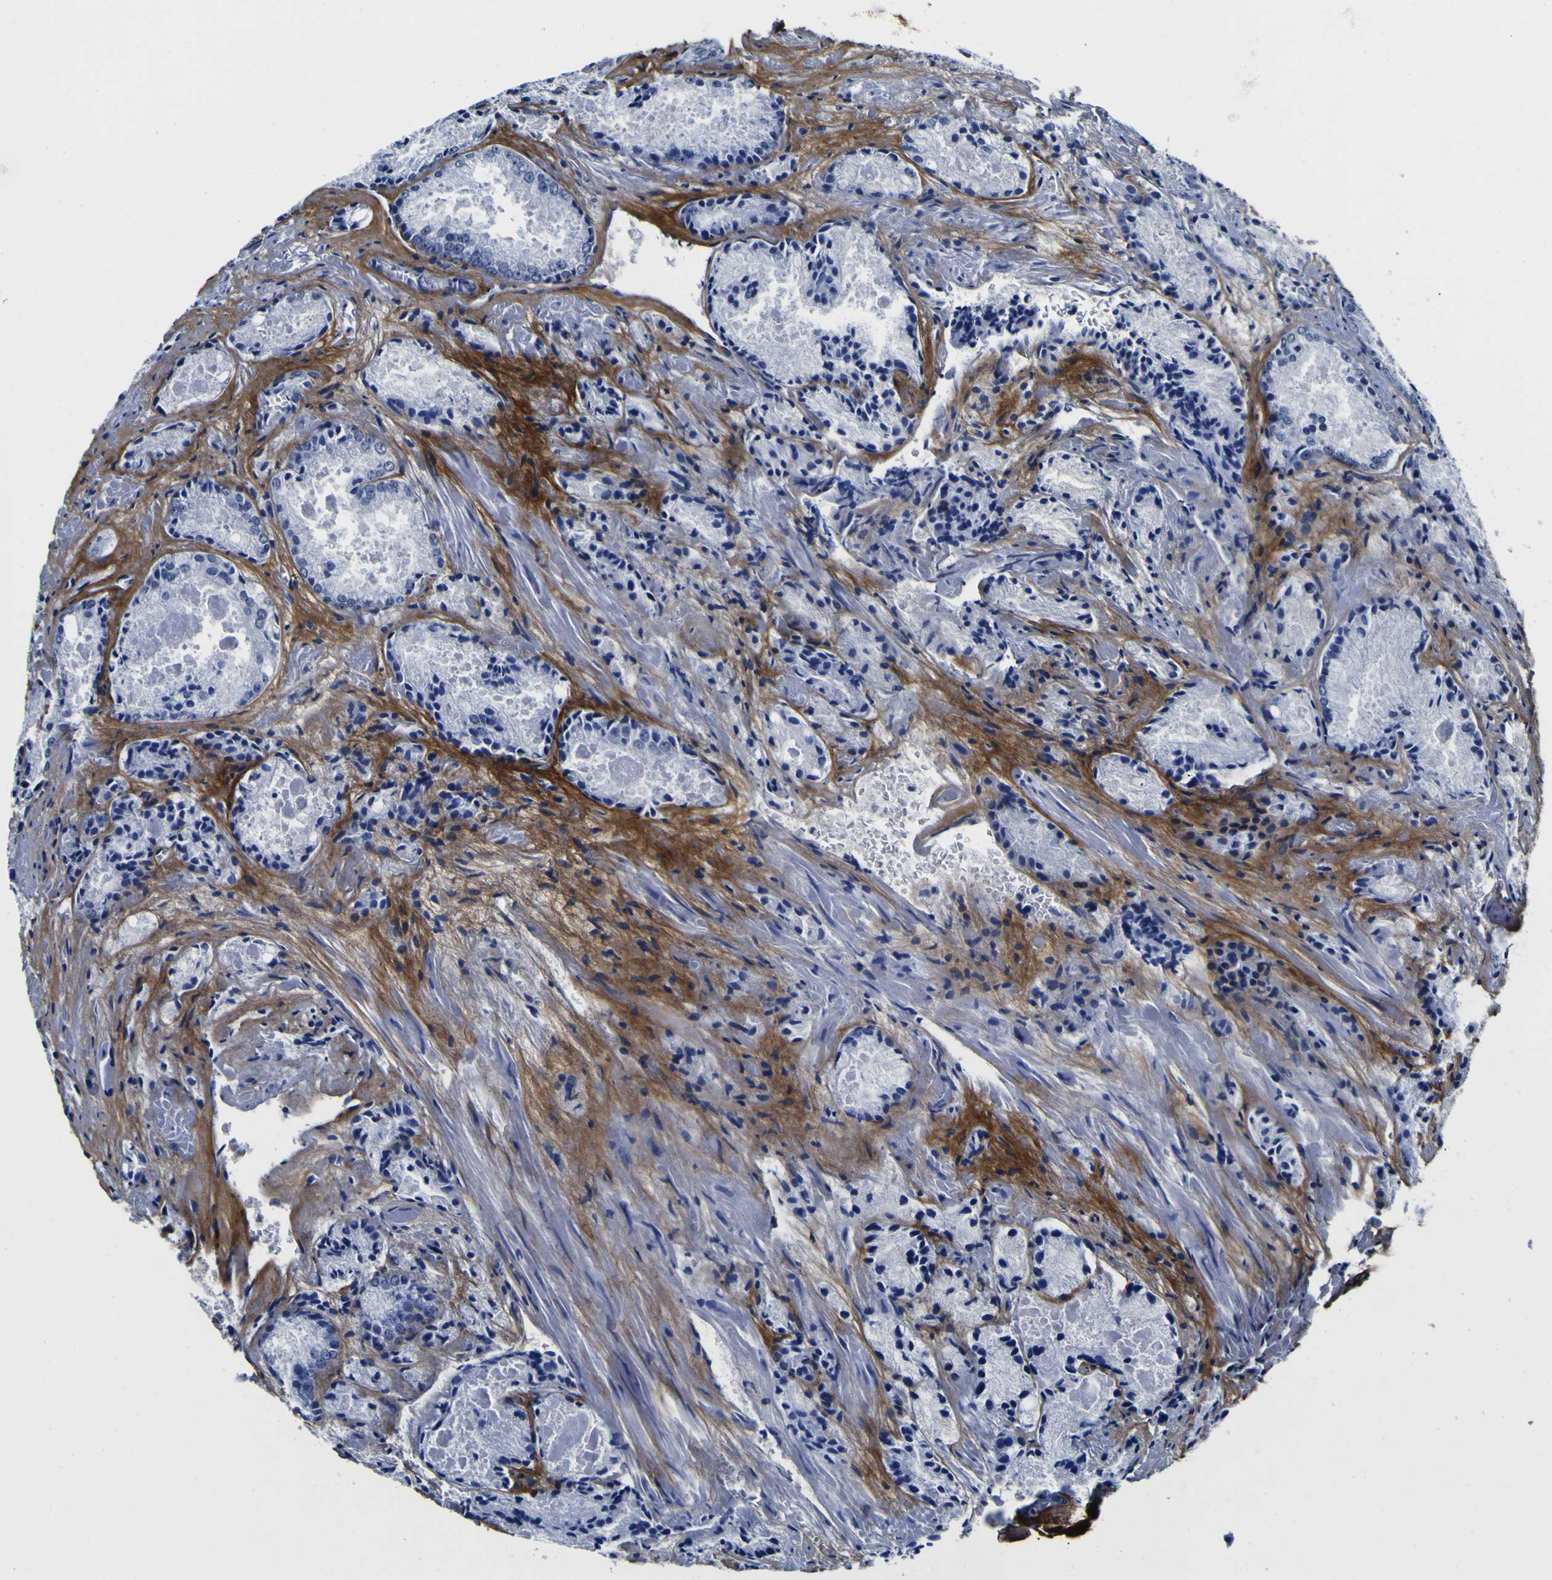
{"staining": {"intensity": "negative", "quantity": "none", "location": "none"}, "tissue": "prostate cancer", "cell_type": "Tumor cells", "image_type": "cancer", "snomed": [{"axis": "morphology", "description": "Adenocarcinoma, Low grade"}, {"axis": "topography", "description": "Prostate"}], "caption": "An image of prostate cancer stained for a protein demonstrates no brown staining in tumor cells. (IHC, brightfield microscopy, high magnification).", "gene": "POSTN", "patient": {"sex": "male", "age": 64}}